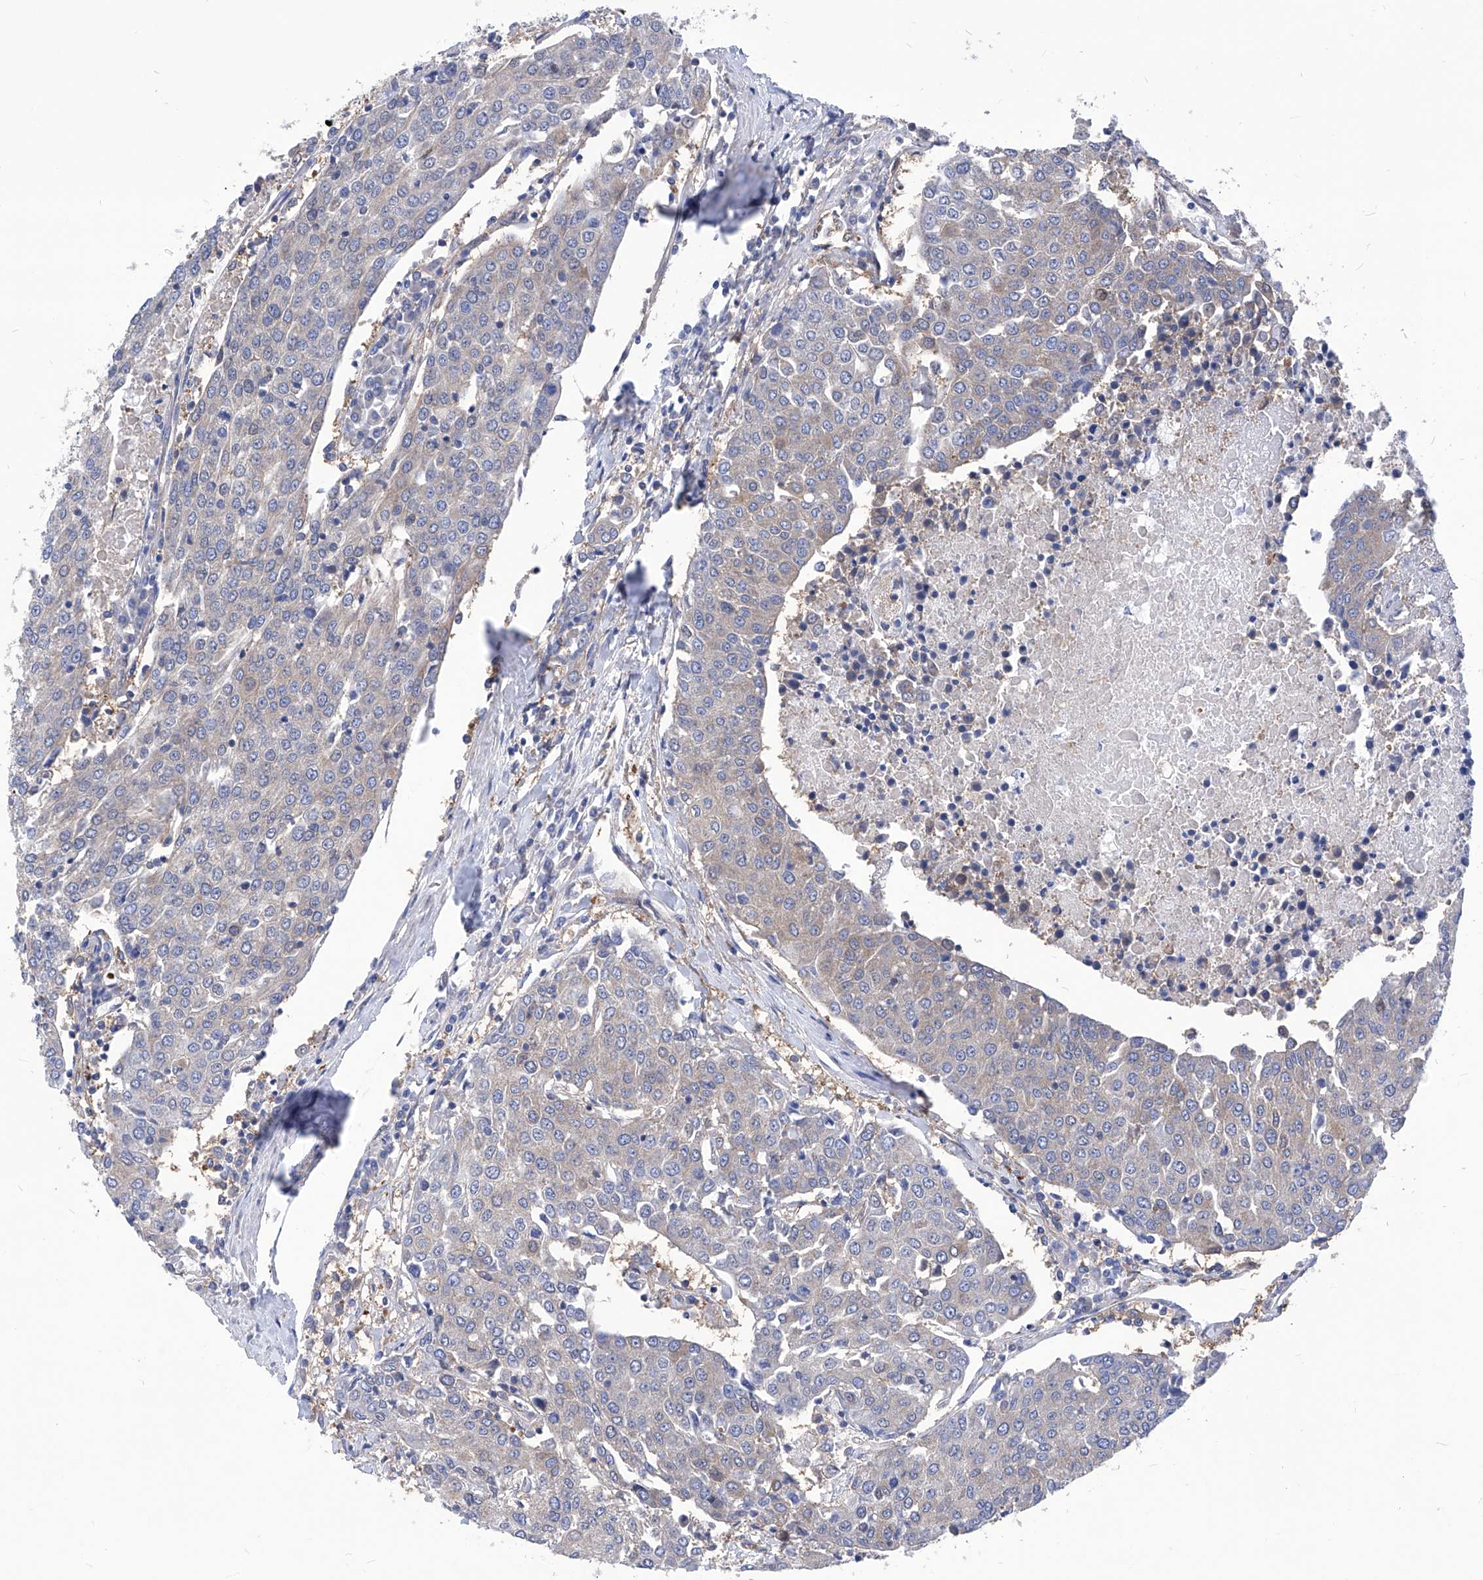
{"staining": {"intensity": "weak", "quantity": "<25%", "location": "cytoplasmic/membranous"}, "tissue": "urothelial cancer", "cell_type": "Tumor cells", "image_type": "cancer", "snomed": [{"axis": "morphology", "description": "Urothelial carcinoma, High grade"}, {"axis": "topography", "description": "Urinary bladder"}], "caption": "IHC image of neoplastic tissue: urothelial carcinoma (high-grade) stained with DAB (3,3'-diaminobenzidine) demonstrates no significant protein expression in tumor cells.", "gene": "XPNPEP1", "patient": {"sex": "female", "age": 85}}